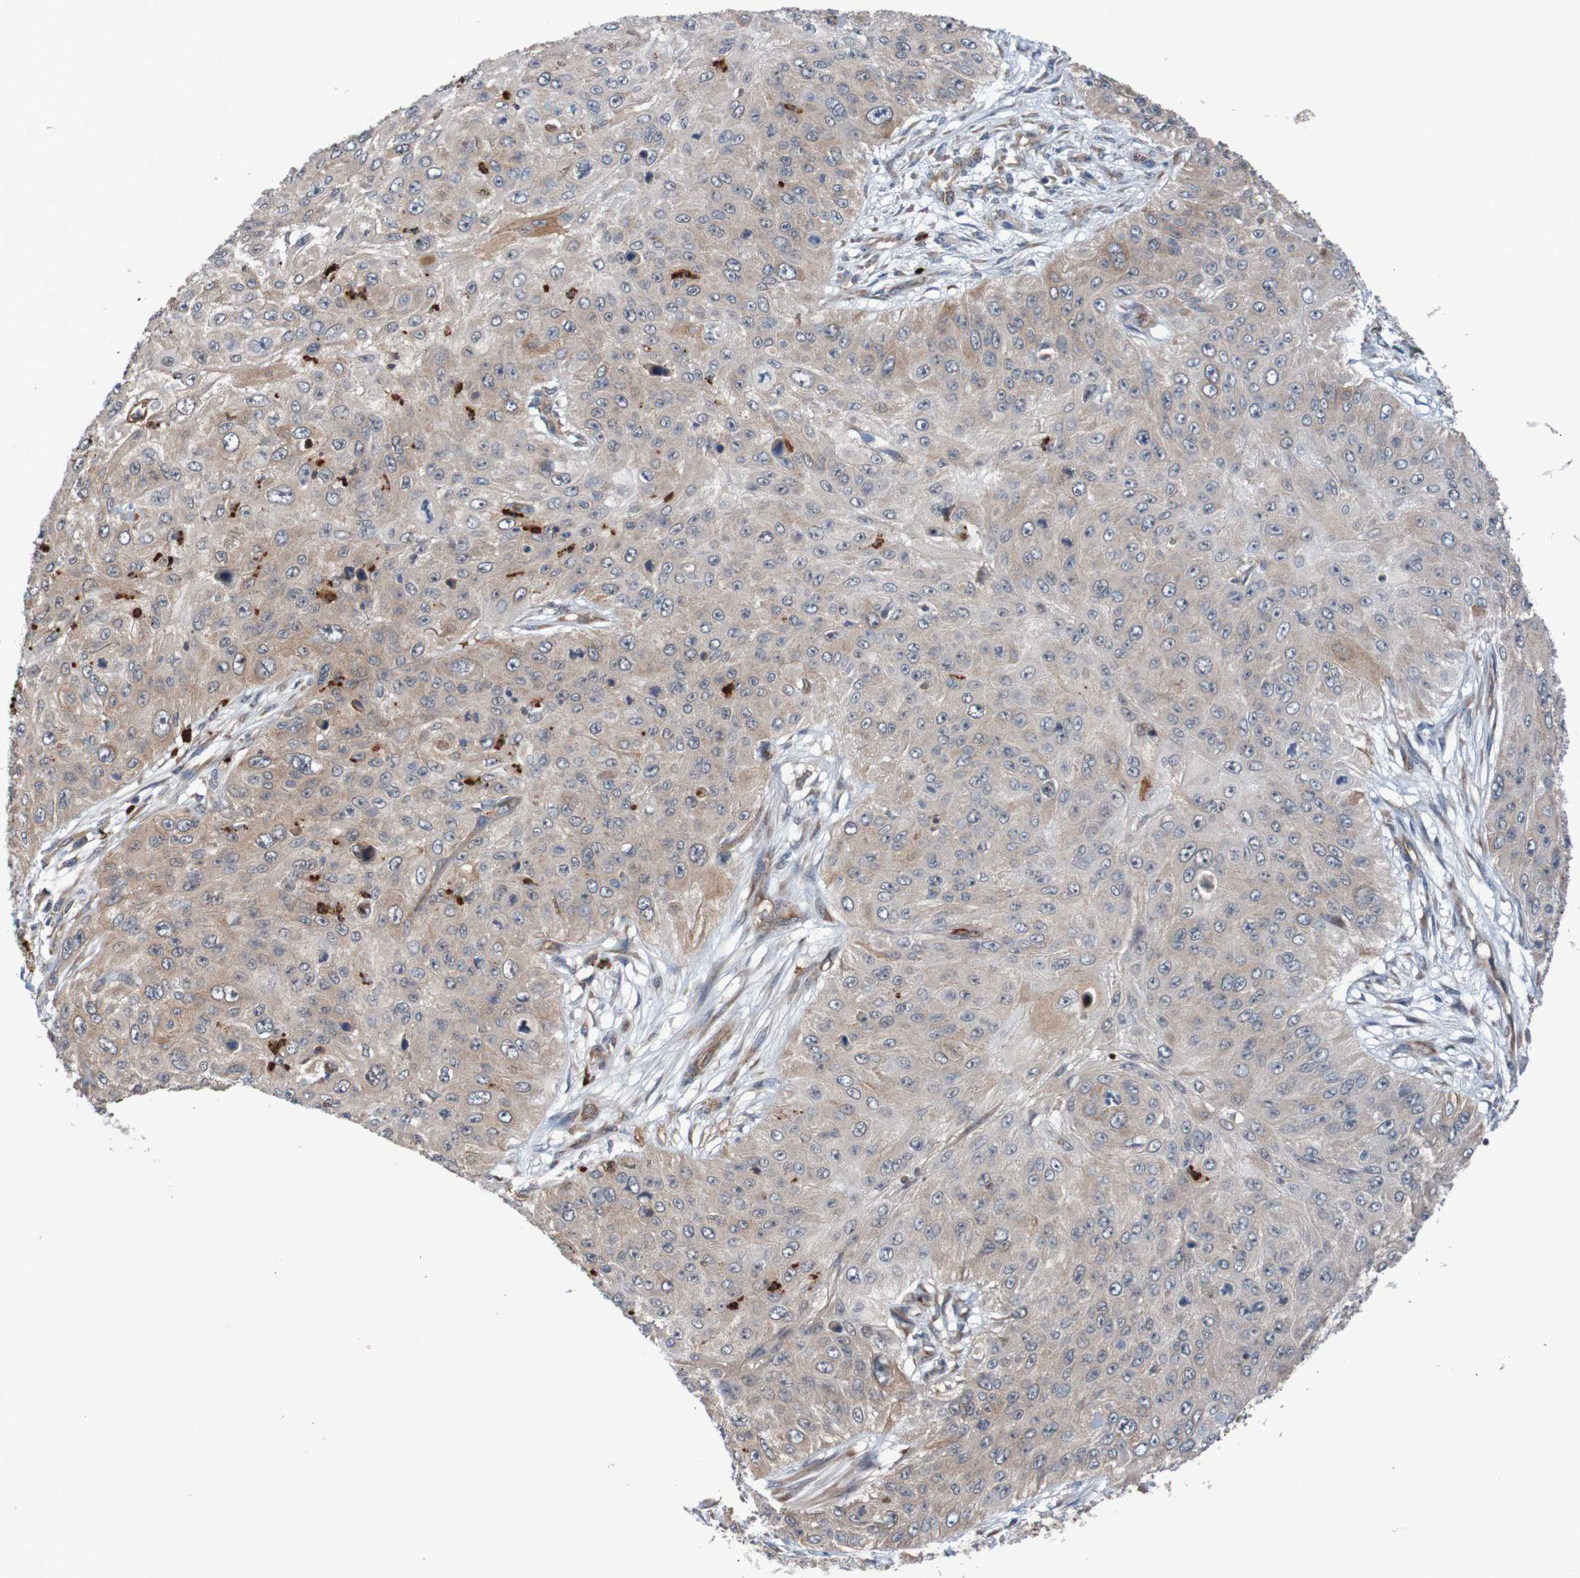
{"staining": {"intensity": "weak", "quantity": ">75%", "location": "cytoplasmic/membranous"}, "tissue": "skin cancer", "cell_type": "Tumor cells", "image_type": "cancer", "snomed": [{"axis": "morphology", "description": "Squamous cell carcinoma, NOS"}, {"axis": "topography", "description": "Skin"}], "caption": "About >75% of tumor cells in human skin cancer (squamous cell carcinoma) exhibit weak cytoplasmic/membranous protein positivity as visualized by brown immunohistochemical staining.", "gene": "ST8SIA6", "patient": {"sex": "female", "age": 80}}